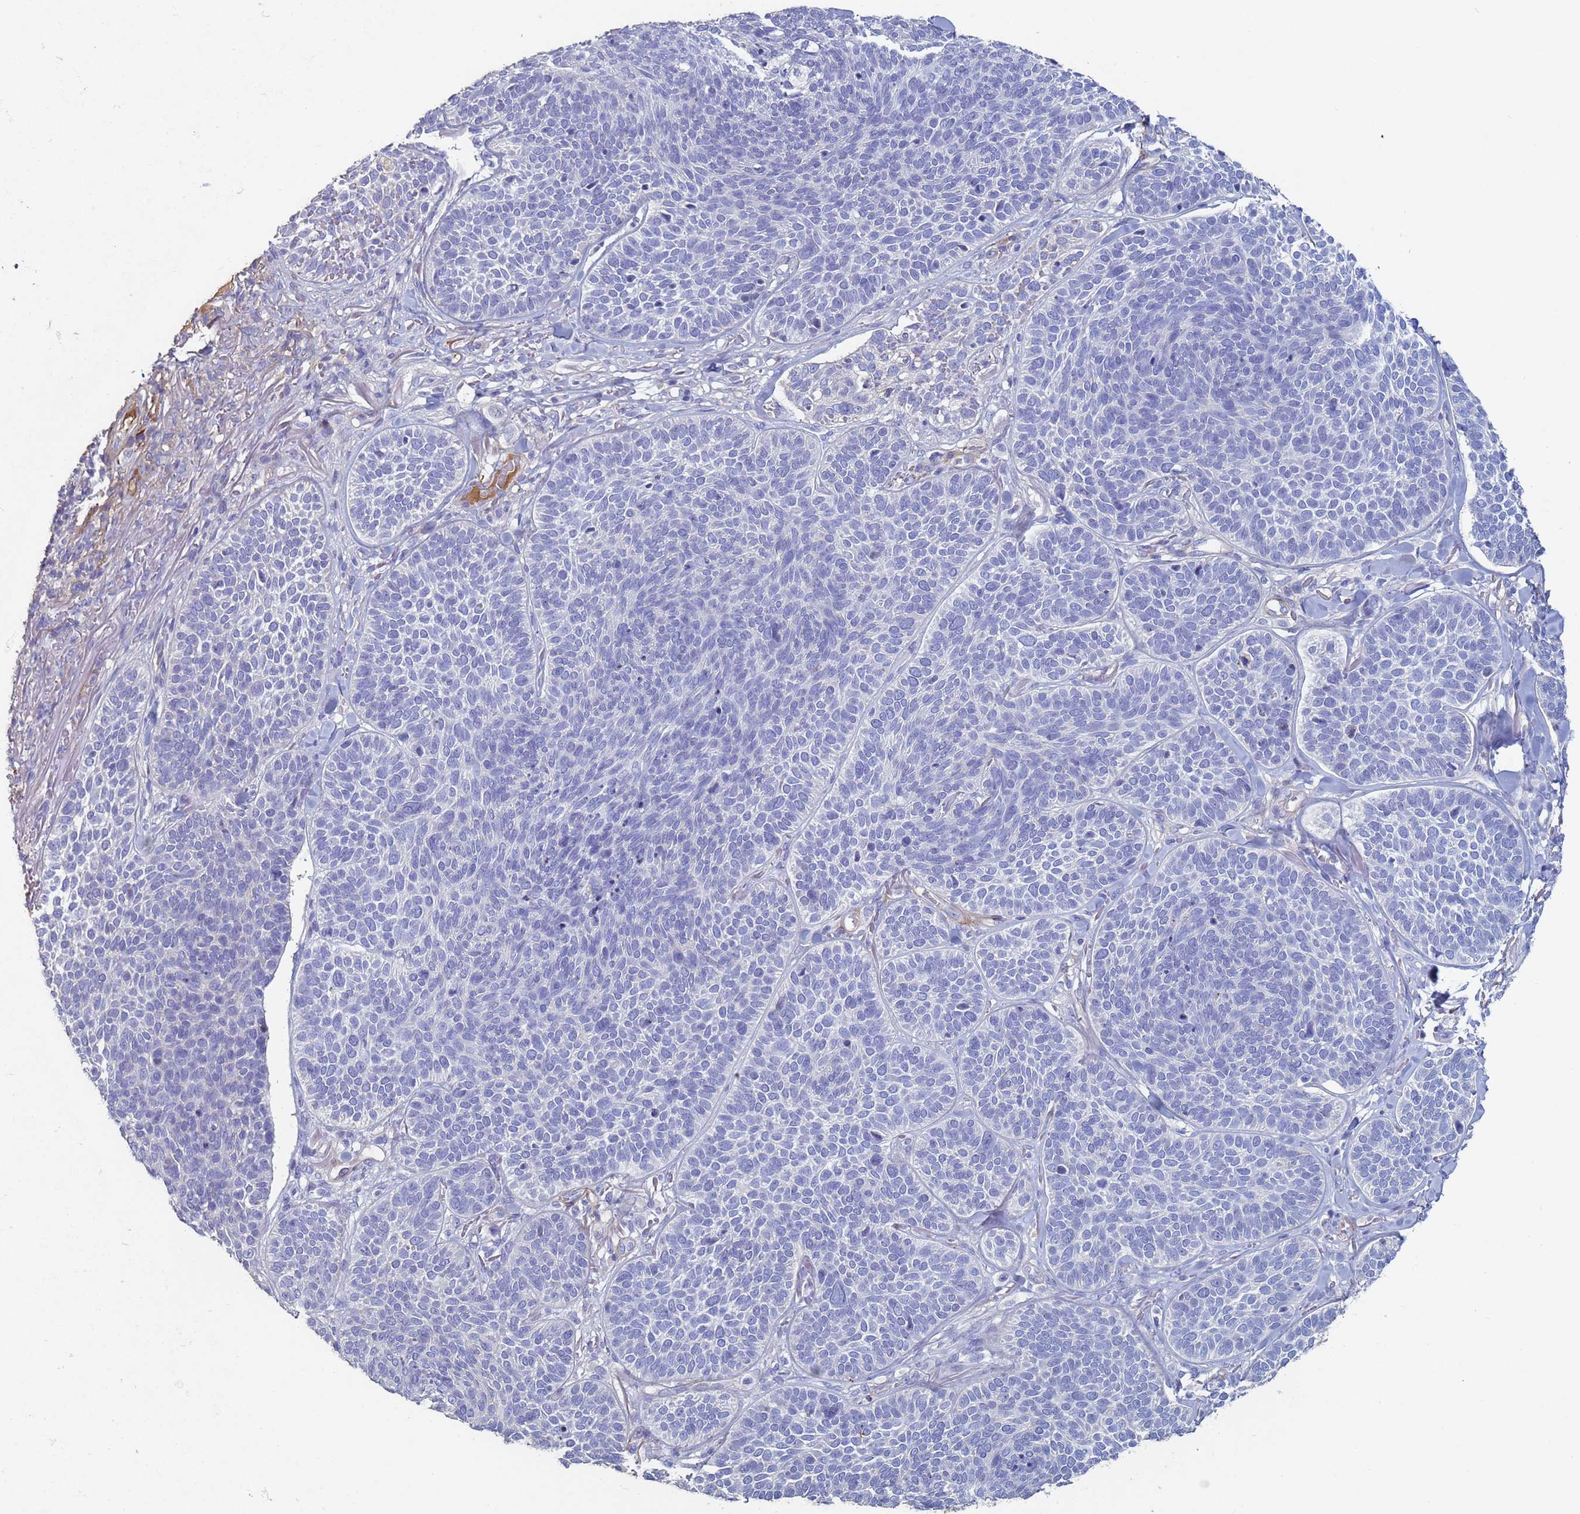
{"staining": {"intensity": "negative", "quantity": "none", "location": "none"}, "tissue": "skin cancer", "cell_type": "Tumor cells", "image_type": "cancer", "snomed": [{"axis": "morphology", "description": "Basal cell carcinoma"}, {"axis": "topography", "description": "Skin"}], "caption": "DAB immunohistochemical staining of human skin basal cell carcinoma displays no significant staining in tumor cells.", "gene": "ABCA8", "patient": {"sex": "male", "age": 85}}